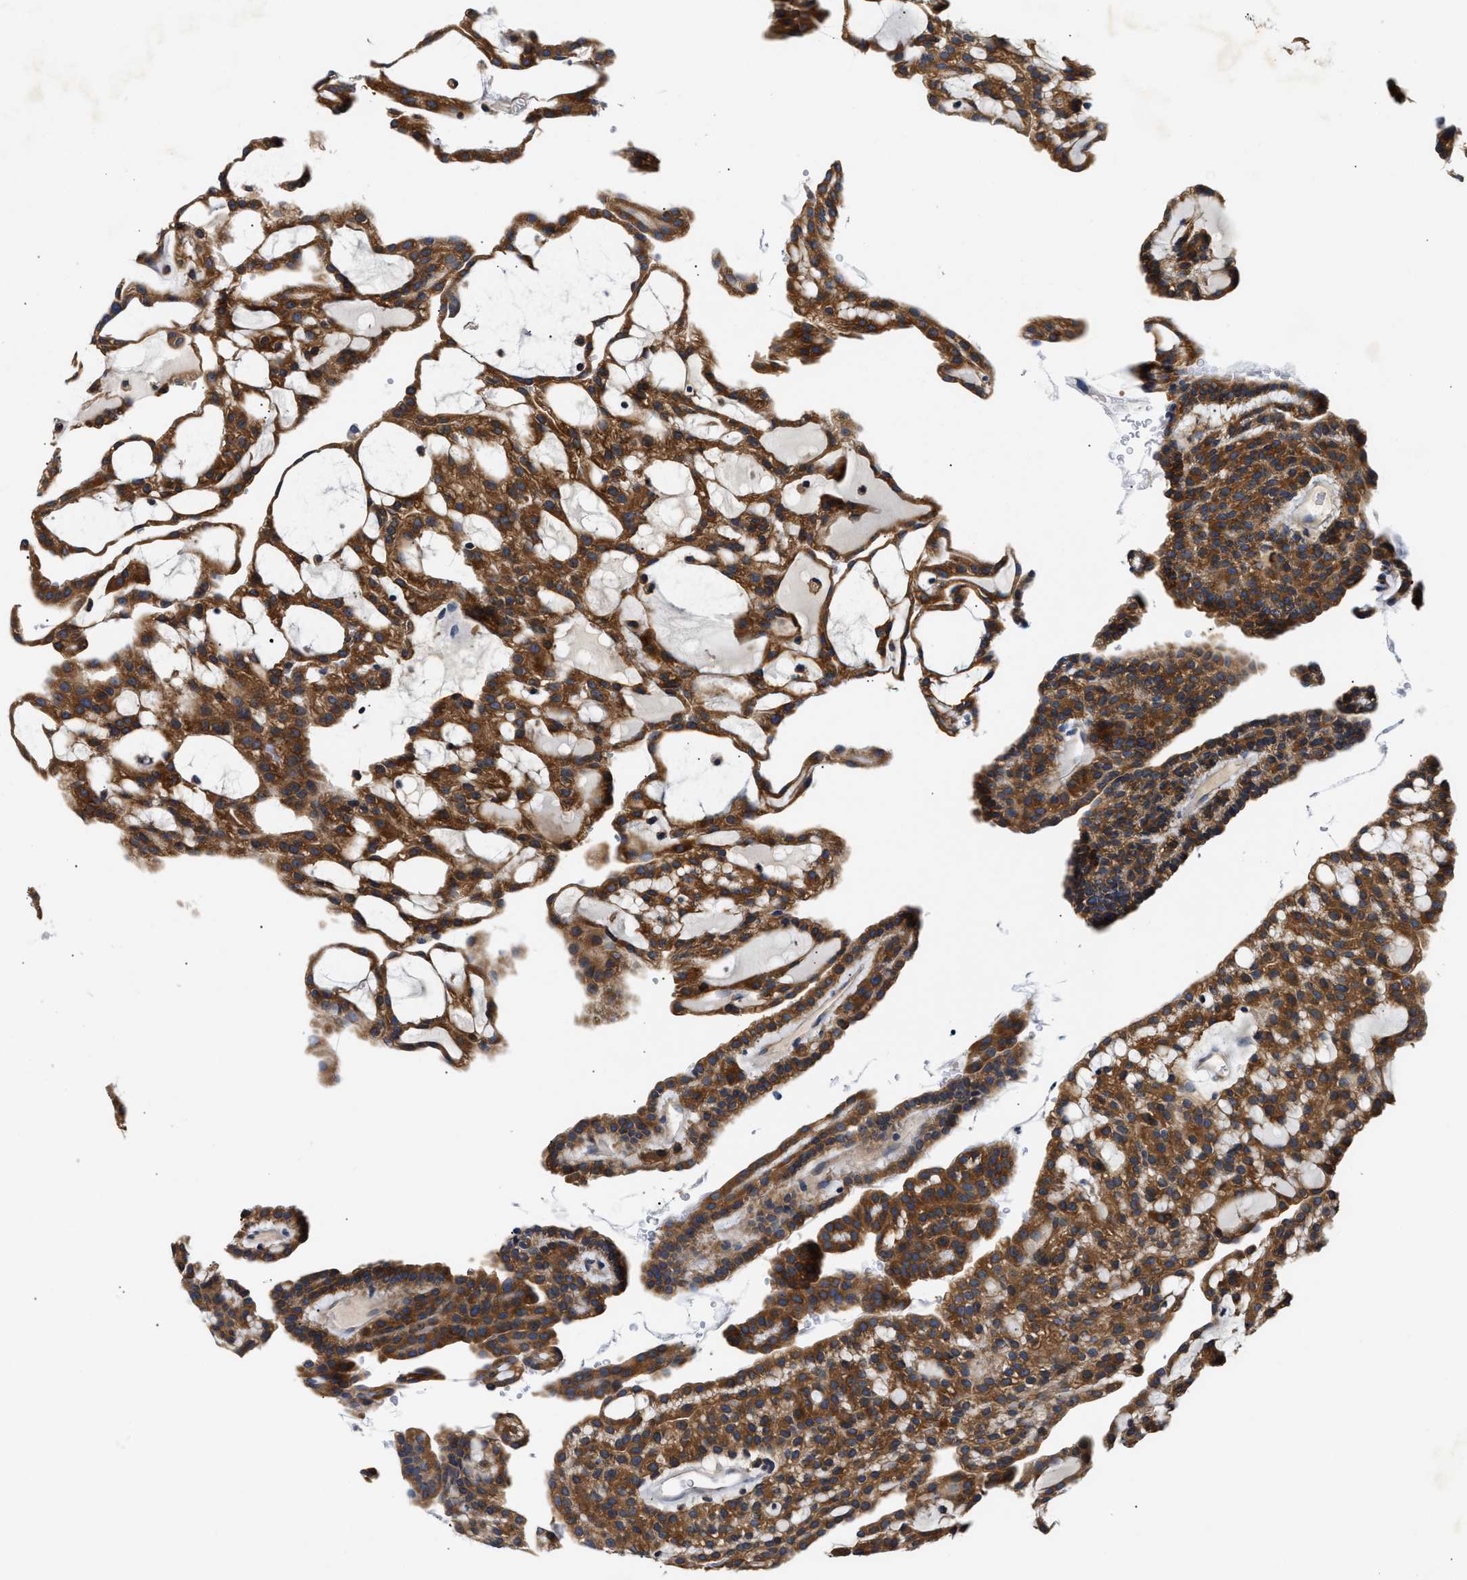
{"staining": {"intensity": "strong", "quantity": ">75%", "location": "cytoplasmic/membranous"}, "tissue": "renal cancer", "cell_type": "Tumor cells", "image_type": "cancer", "snomed": [{"axis": "morphology", "description": "Adenocarcinoma, NOS"}, {"axis": "topography", "description": "Kidney"}], "caption": "High-magnification brightfield microscopy of renal cancer stained with DAB (3,3'-diaminobenzidine) (brown) and counterstained with hematoxylin (blue). tumor cells exhibit strong cytoplasmic/membranous expression is seen in about>75% of cells. (DAB (3,3'-diaminobenzidine) IHC with brightfield microscopy, high magnification).", "gene": "FAM185A", "patient": {"sex": "male", "age": 63}}